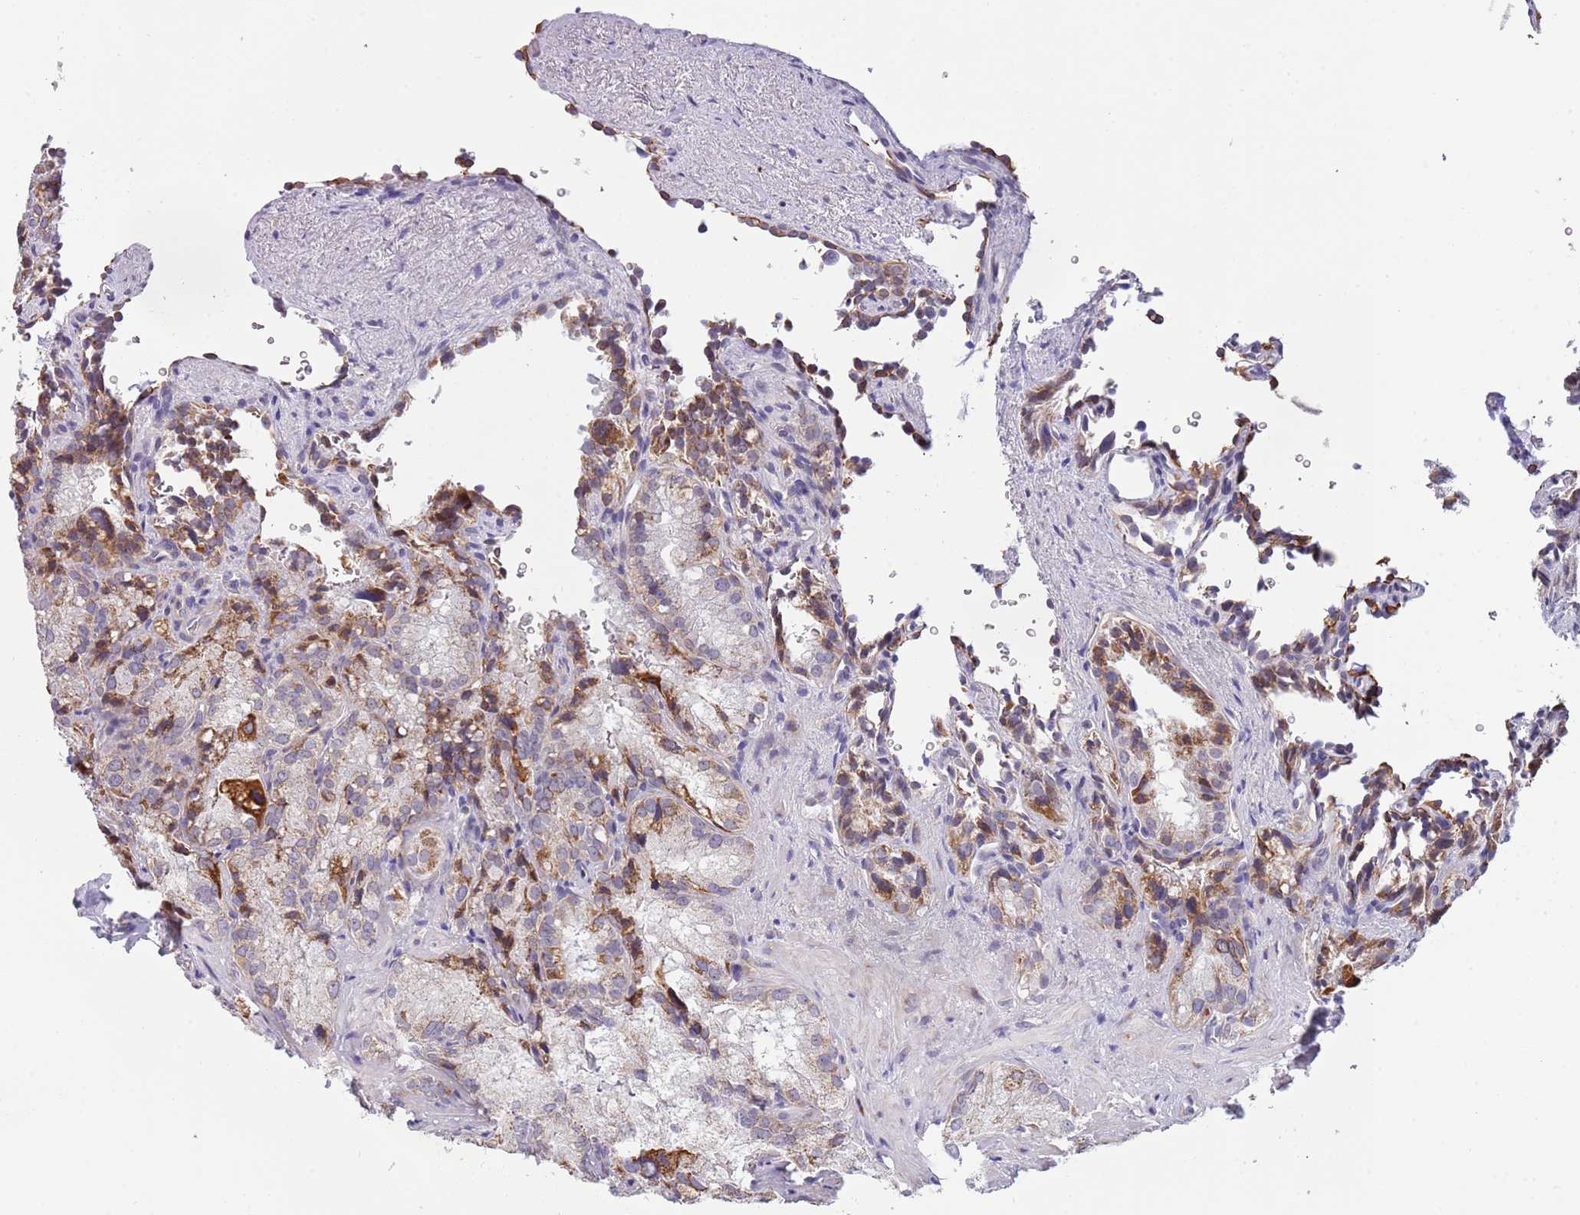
{"staining": {"intensity": "moderate", "quantity": "25%-75%", "location": "cytoplasmic/membranous"}, "tissue": "seminal vesicle", "cell_type": "Glandular cells", "image_type": "normal", "snomed": [{"axis": "morphology", "description": "Normal tissue, NOS"}, {"axis": "topography", "description": "Seminal veicle"}], "caption": "Immunohistochemistry (IHC) of normal human seminal vesicle reveals medium levels of moderate cytoplasmic/membranous positivity in about 25%-75% of glandular cells.", "gene": "LHX6", "patient": {"sex": "male", "age": 62}}